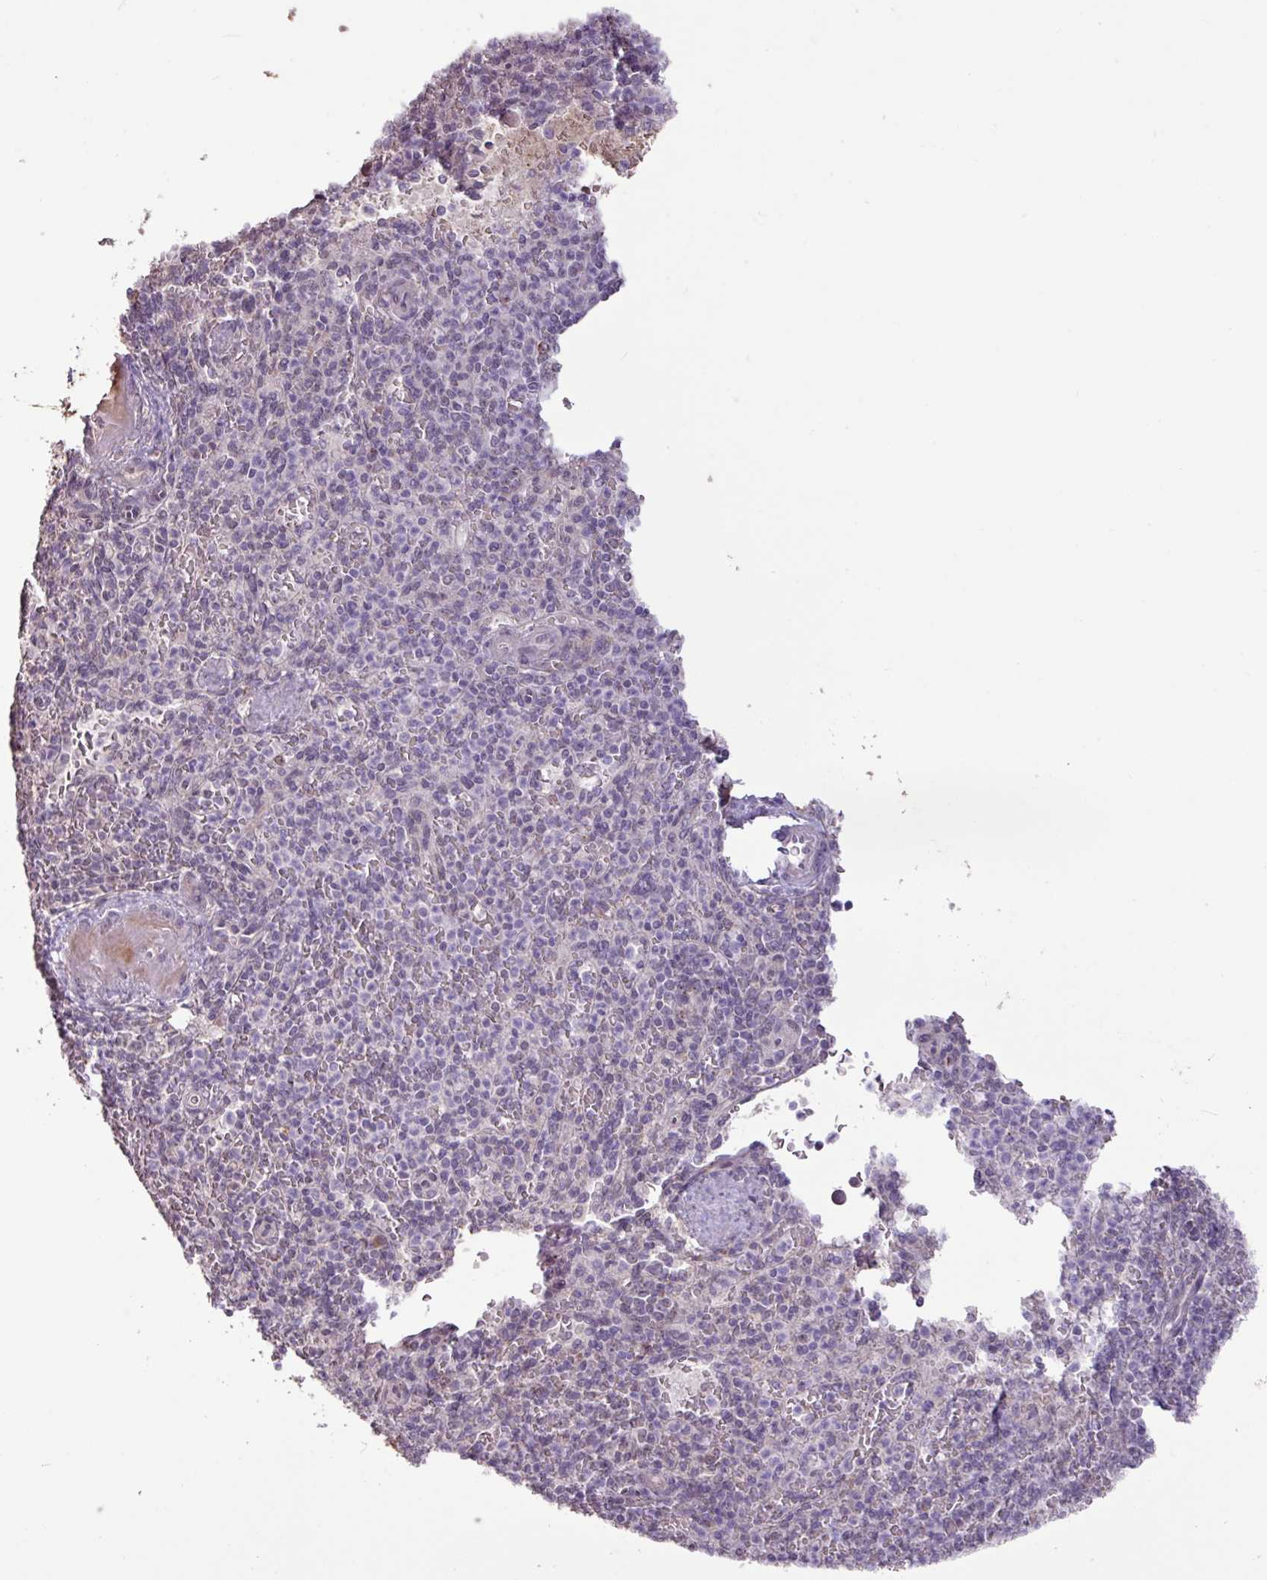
{"staining": {"intensity": "negative", "quantity": "none", "location": "none"}, "tissue": "spleen", "cell_type": "Cells in red pulp", "image_type": "normal", "snomed": [{"axis": "morphology", "description": "Normal tissue, NOS"}, {"axis": "topography", "description": "Spleen"}], "caption": "DAB immunohistochemical staining of benign human spleen shows no significant positivity in cells in red pulp. The staining is performed using DAB (3,3'-diaminobenzidine) brown chromogen with nuclei counter-stained in using hematoxylin.", "gene": "L3MBTL3", "patient": {"sex": "female", "age": 74}}